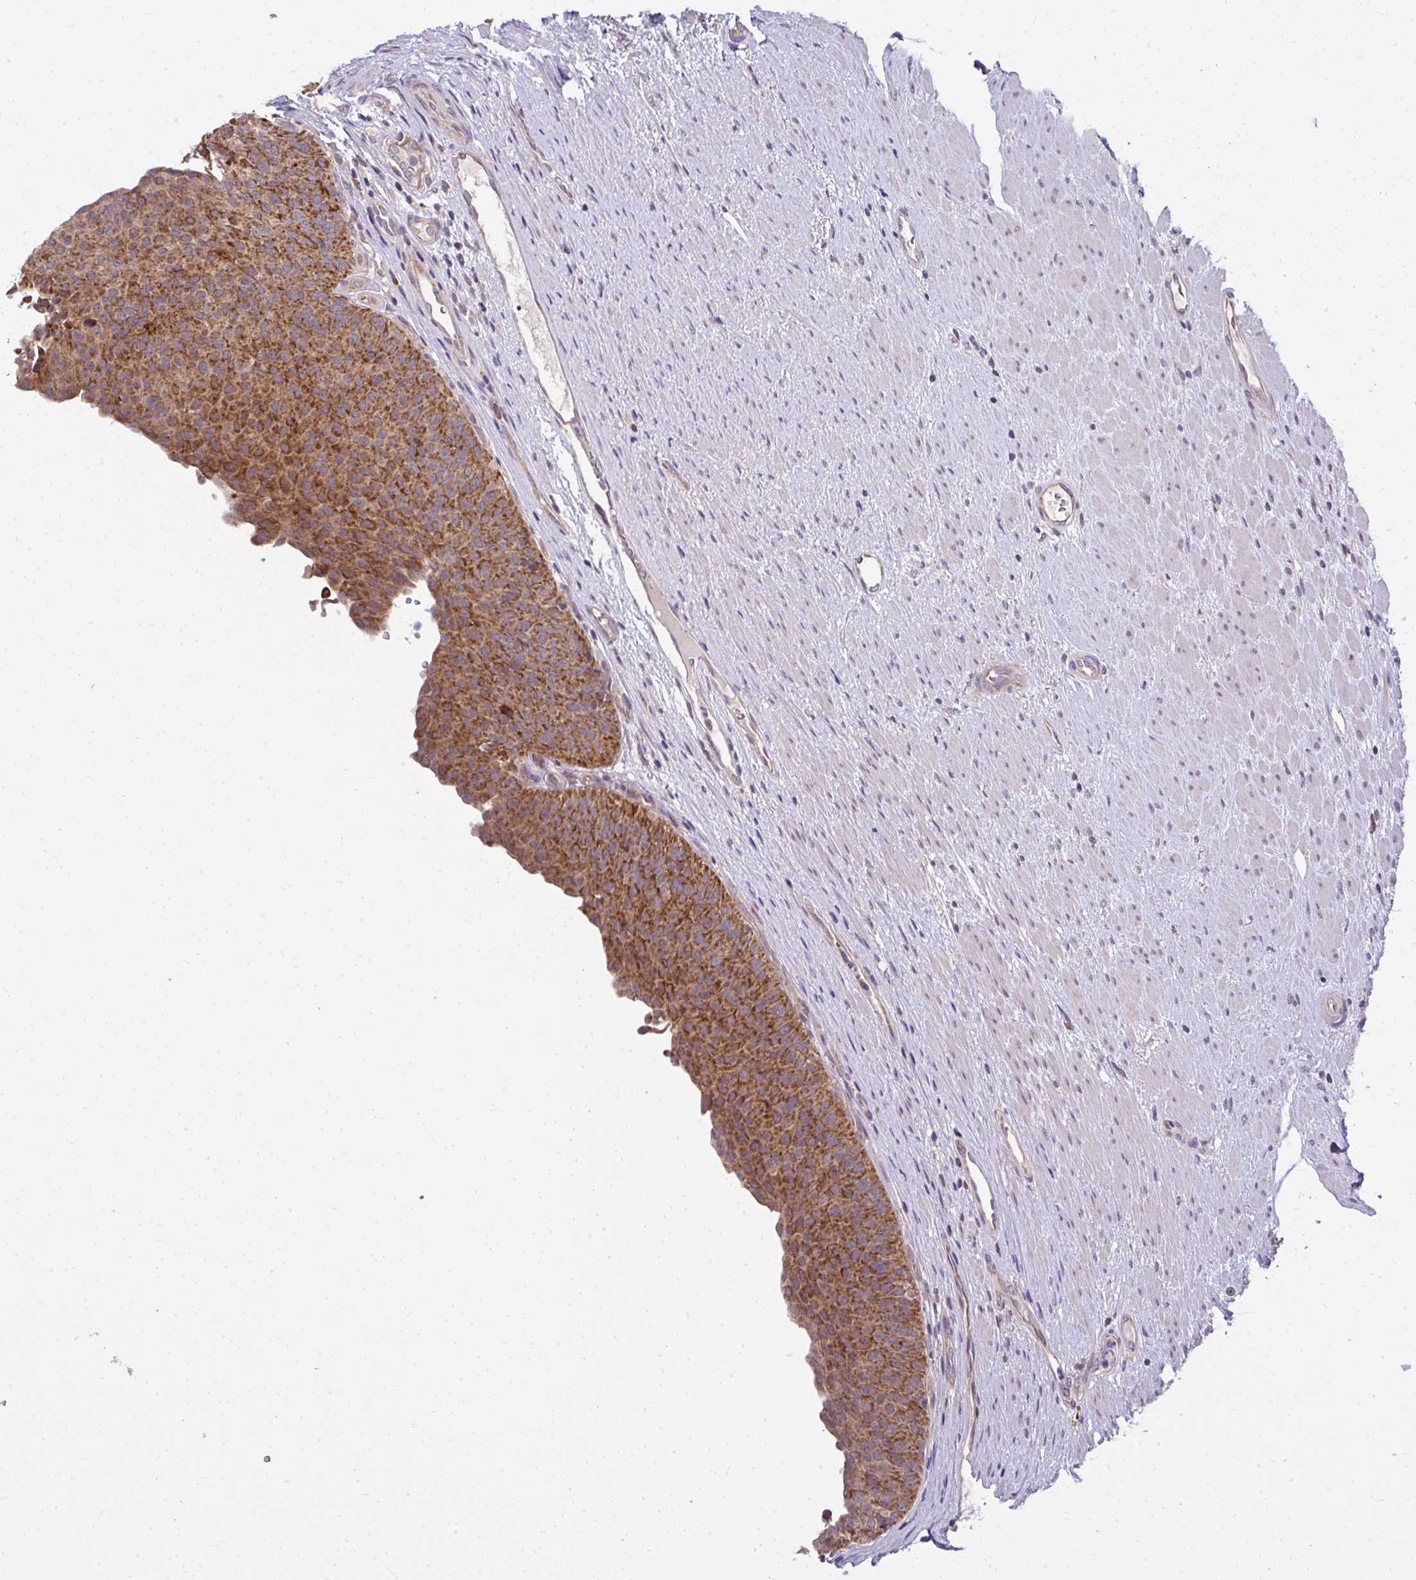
{"staining": {"intensity": "strong", "quantity": ">75%", "location": "cytoplasmic/membranous"}, "tissue": "urinary bladder", "cell_type": "Urothelial cells", "image_type": "normal", "snomed": [{"axis": "morphology", "description": "Normal tissue, NOS"}, {"axis": "topography", "description": "Urinary bladder"}, {"axis": "topography", "description": "Prostate"}], "caption": "Urothelial cells reveal high levels of strong cytoplasmic/membranous positivity in approximately >75% of cells in benign human urinary bladder.", "gene": "RDH14", "patient": {"sex": "male", "age": 77}}